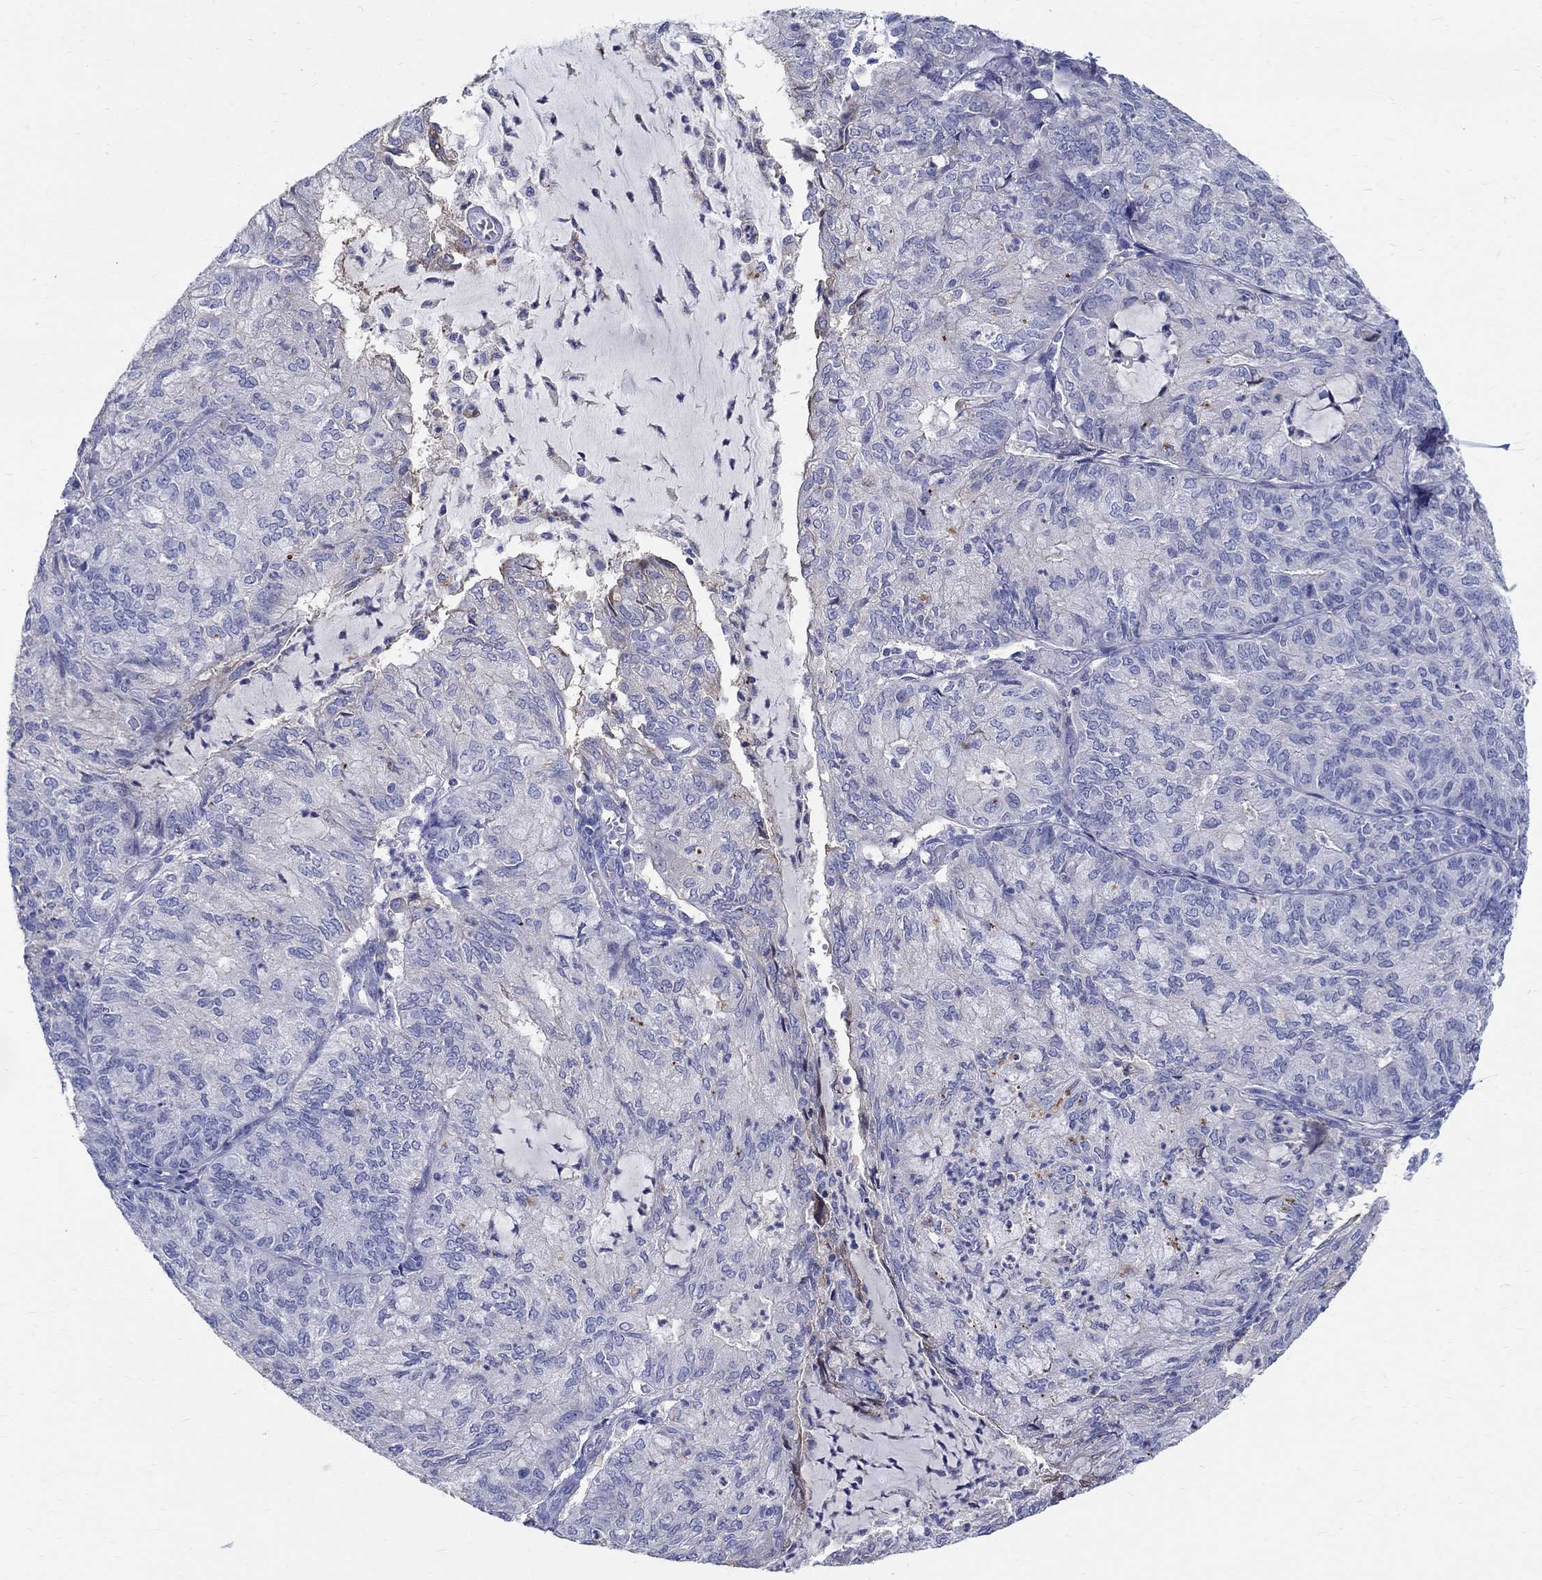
{"staining": {"intensity": "negative", "quantity": "none", "location": "none"}, "tissue": "endometrial cancer", "cell_type": "Tumor cells", "image_type": "cancer", "snomed": [{"axis": "morphology", "description": "Adenocarcinoma, NOS"}, {"axis": "topography", "description": "Endometrium"}], "caption": "An image of human endometrial cancer (adenocarcinoma) is negative for staining in tumor cells.", "gene": "SOX2", "patient": {"sex": "female", "age": 82}}